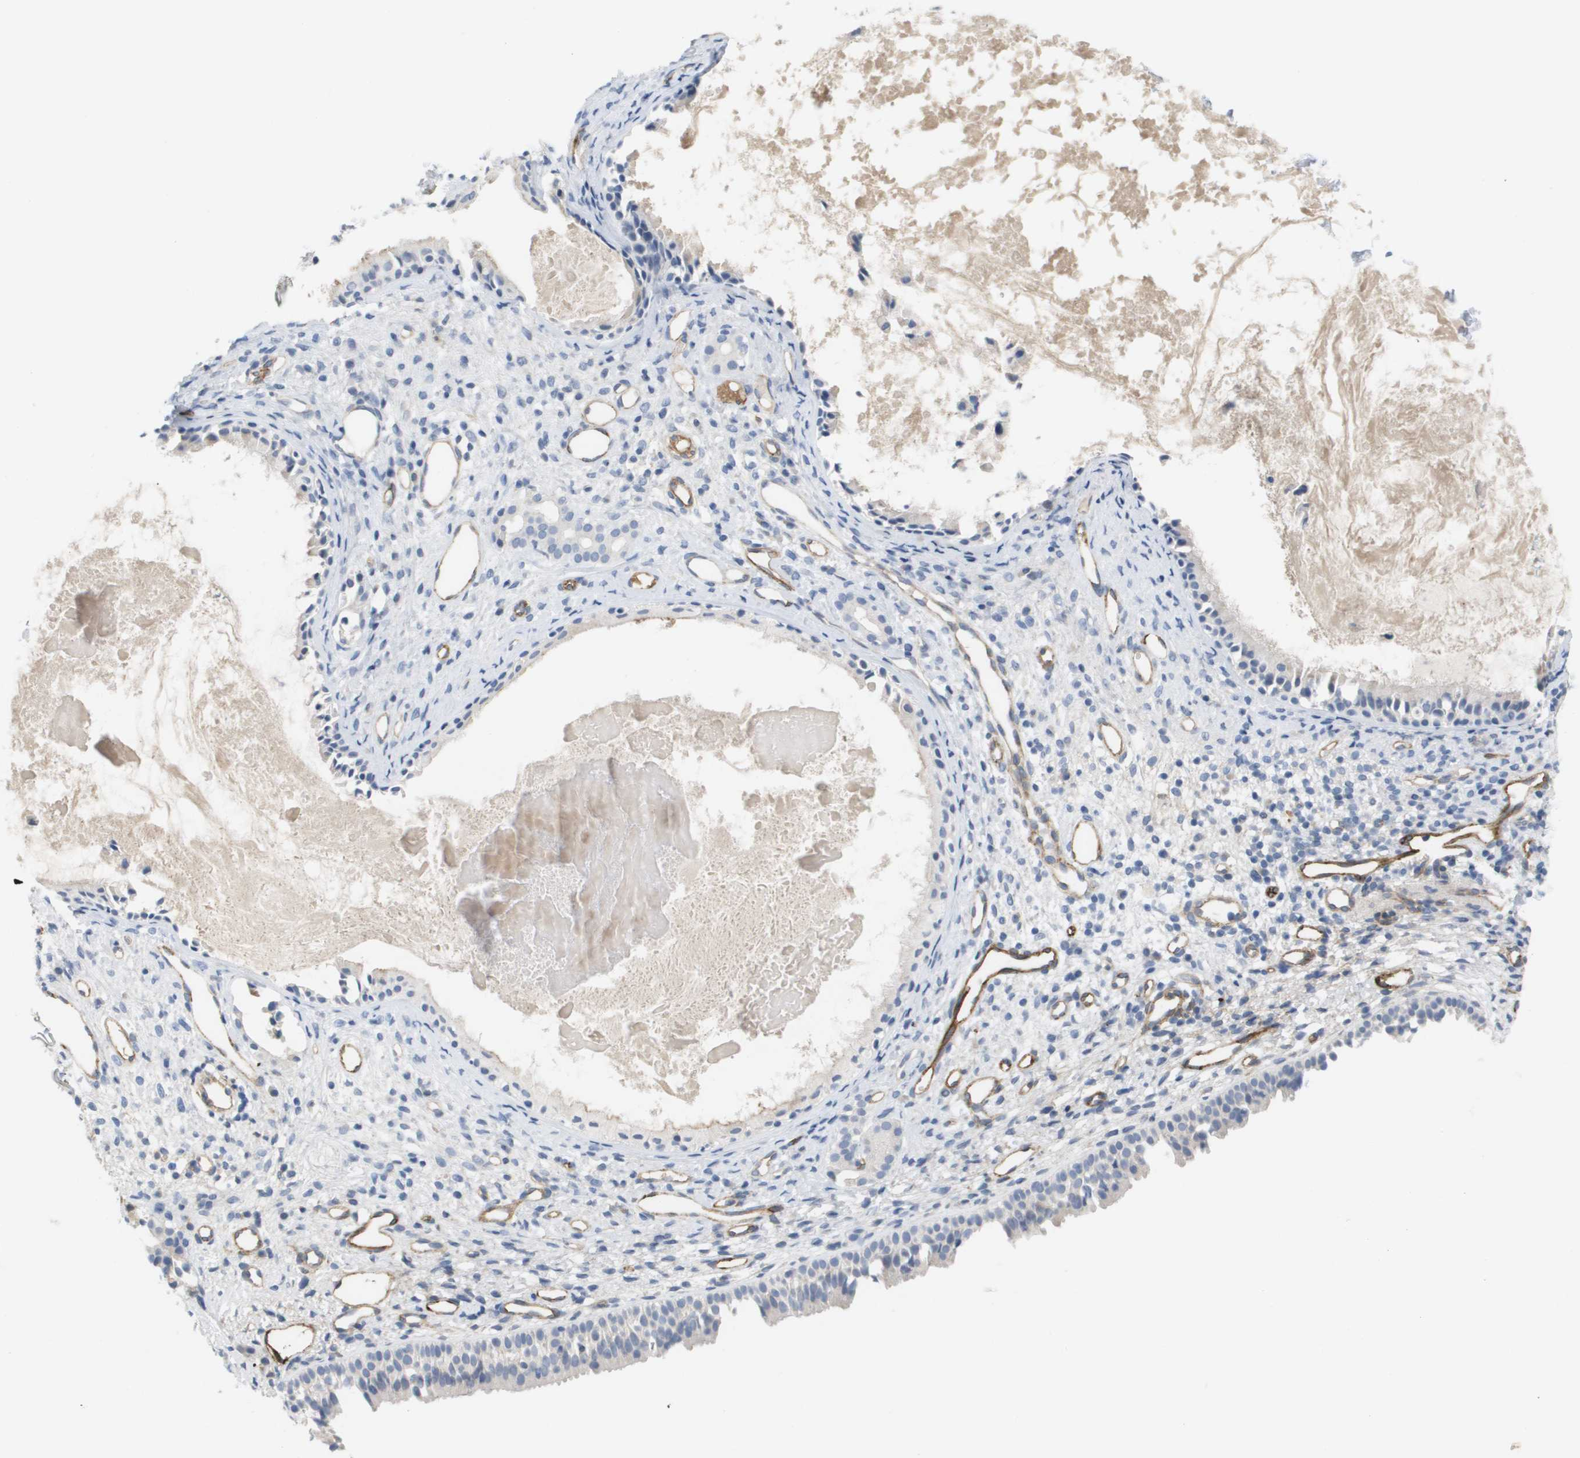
{"staining": {"intensity": "negative", "quantity": "none", "location": "none"}, "tissue": "nasopharynx", "cell_type": "Respiratory epithelial cells", "image_type": "normal", "snomed": [{"axis": "morphology", "description": "Normal tissue, NOS"}, {"axis": "topography", "description": "Nasopharynx"}], "caption": "High magnification brightfield microscopy of benign nasopharynx stained with DAB (3,3'-diaminobenzidine) (brown) and counterstained with hematoxylin (blue): respiratory epithelial cells show no significant positivity.", "gene": "ANGPT2", "patient": {"sex": "male", "age": 22}}